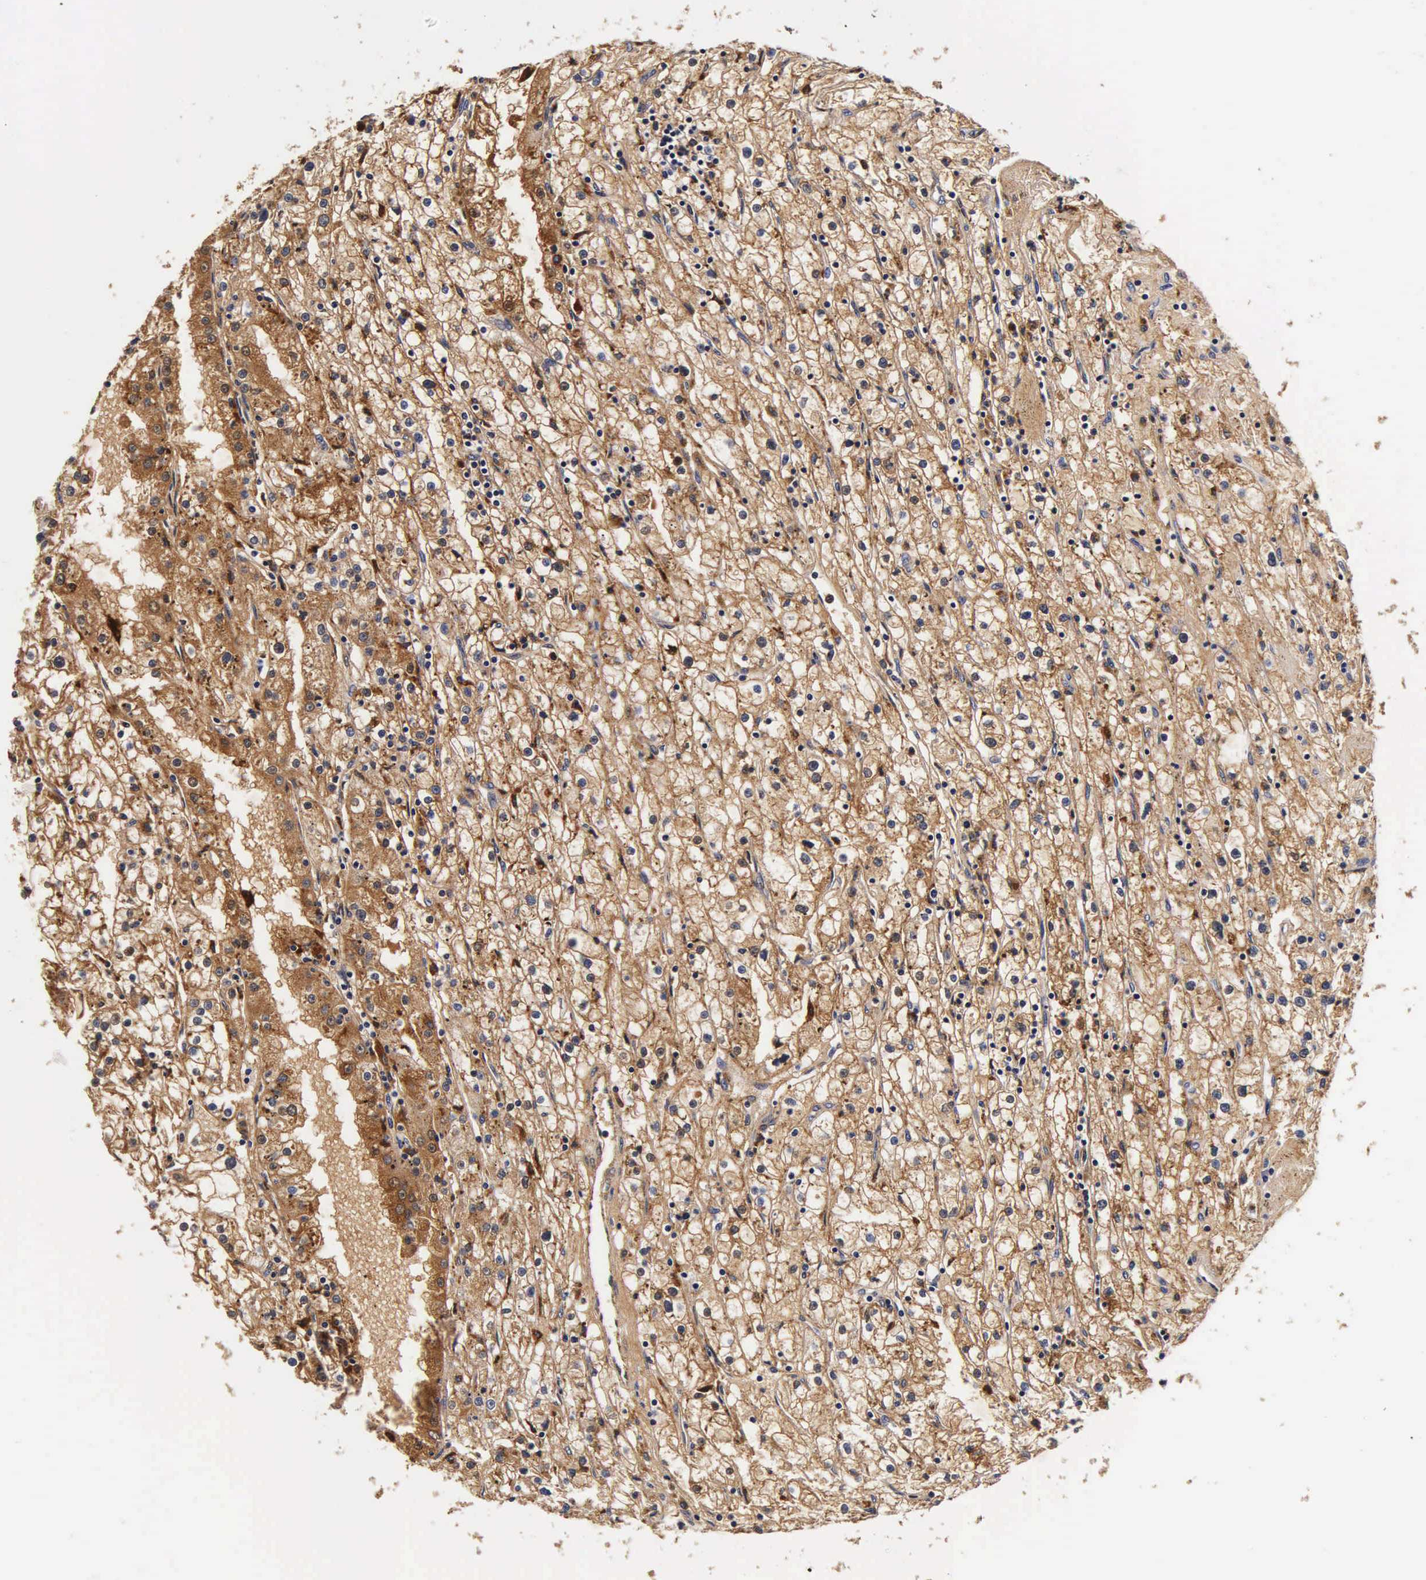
{"staining": {"intensity": "strong", "quantity": ">75%", "location": "cytoplasmic/membranous"}, "tissue": "renal cancer", "cell_type": "Tumor cells", "image_type": "cancer", "snomed": [{"axis": "morphology", "description": "Adenocarcinoma, NOS"}, {"axis": "topography", "description": "Kidney"}], "caption": "This image displays IHC staining of renal adenocarcinoma, with high strong cytoplasmic/membranous expression in approximately >75% of tumor cells.", "gene": "CTSB", "patient": {"sex": "male", "age": 56}}